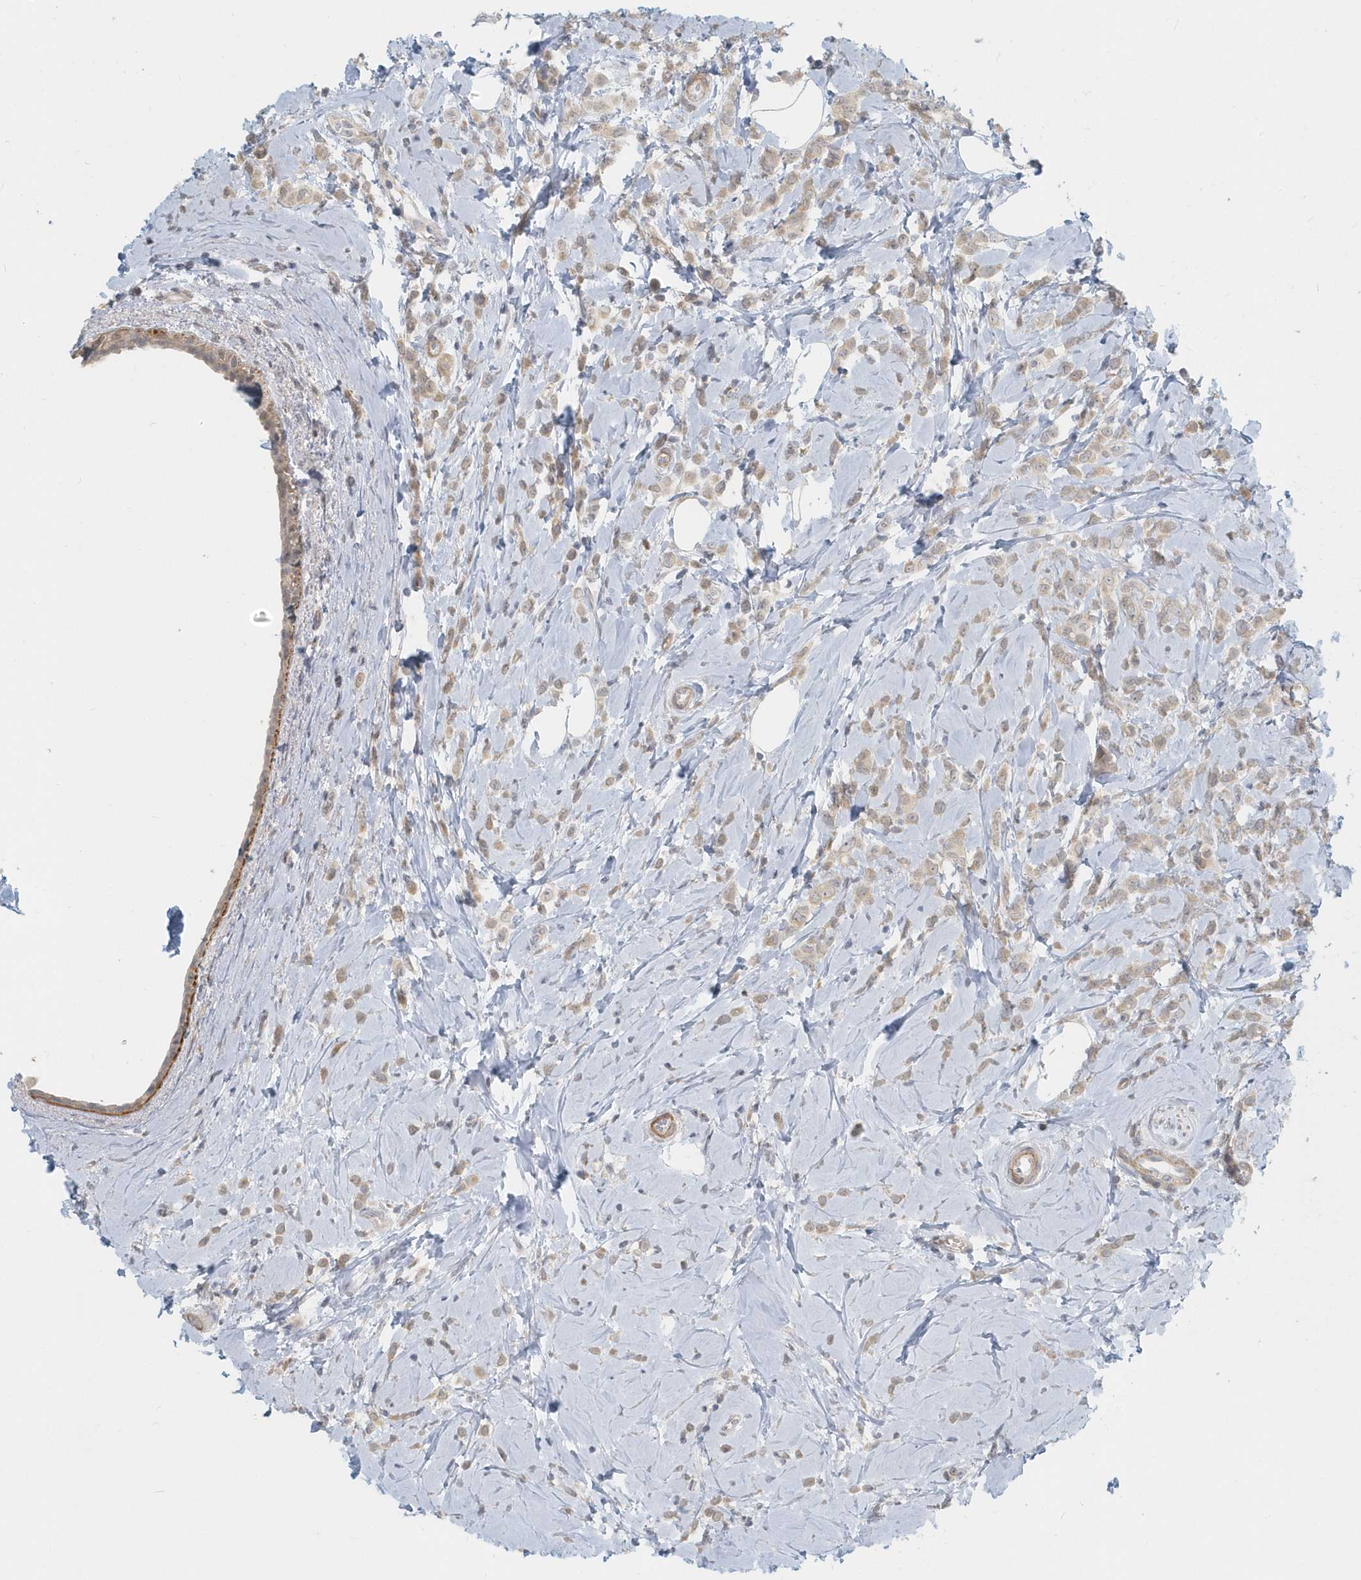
{"staining": {"intensity": "weak", "quantity": ">75%", "location": "cytoplasmic/membranous"}, "tissue": "breast cancer", "cell_type": "Tumor cells", "image_type": "cancer", "snomed": [{"axis": "morphology", "description": "Lobular carcinoma"}, {"axis": "topography", "description": "Breast"}], "caption": "Breast cancer (lobular carcinoma) stained with DAB (3,3'-diaminobenzidine) immunohistochemistry (IHC) exhibits low levels of weak cytoplasmic/membranous expression in about >75% of tumor cells.", "gene": "NAPB", "patient": {"sex": "female", "age": 47}}